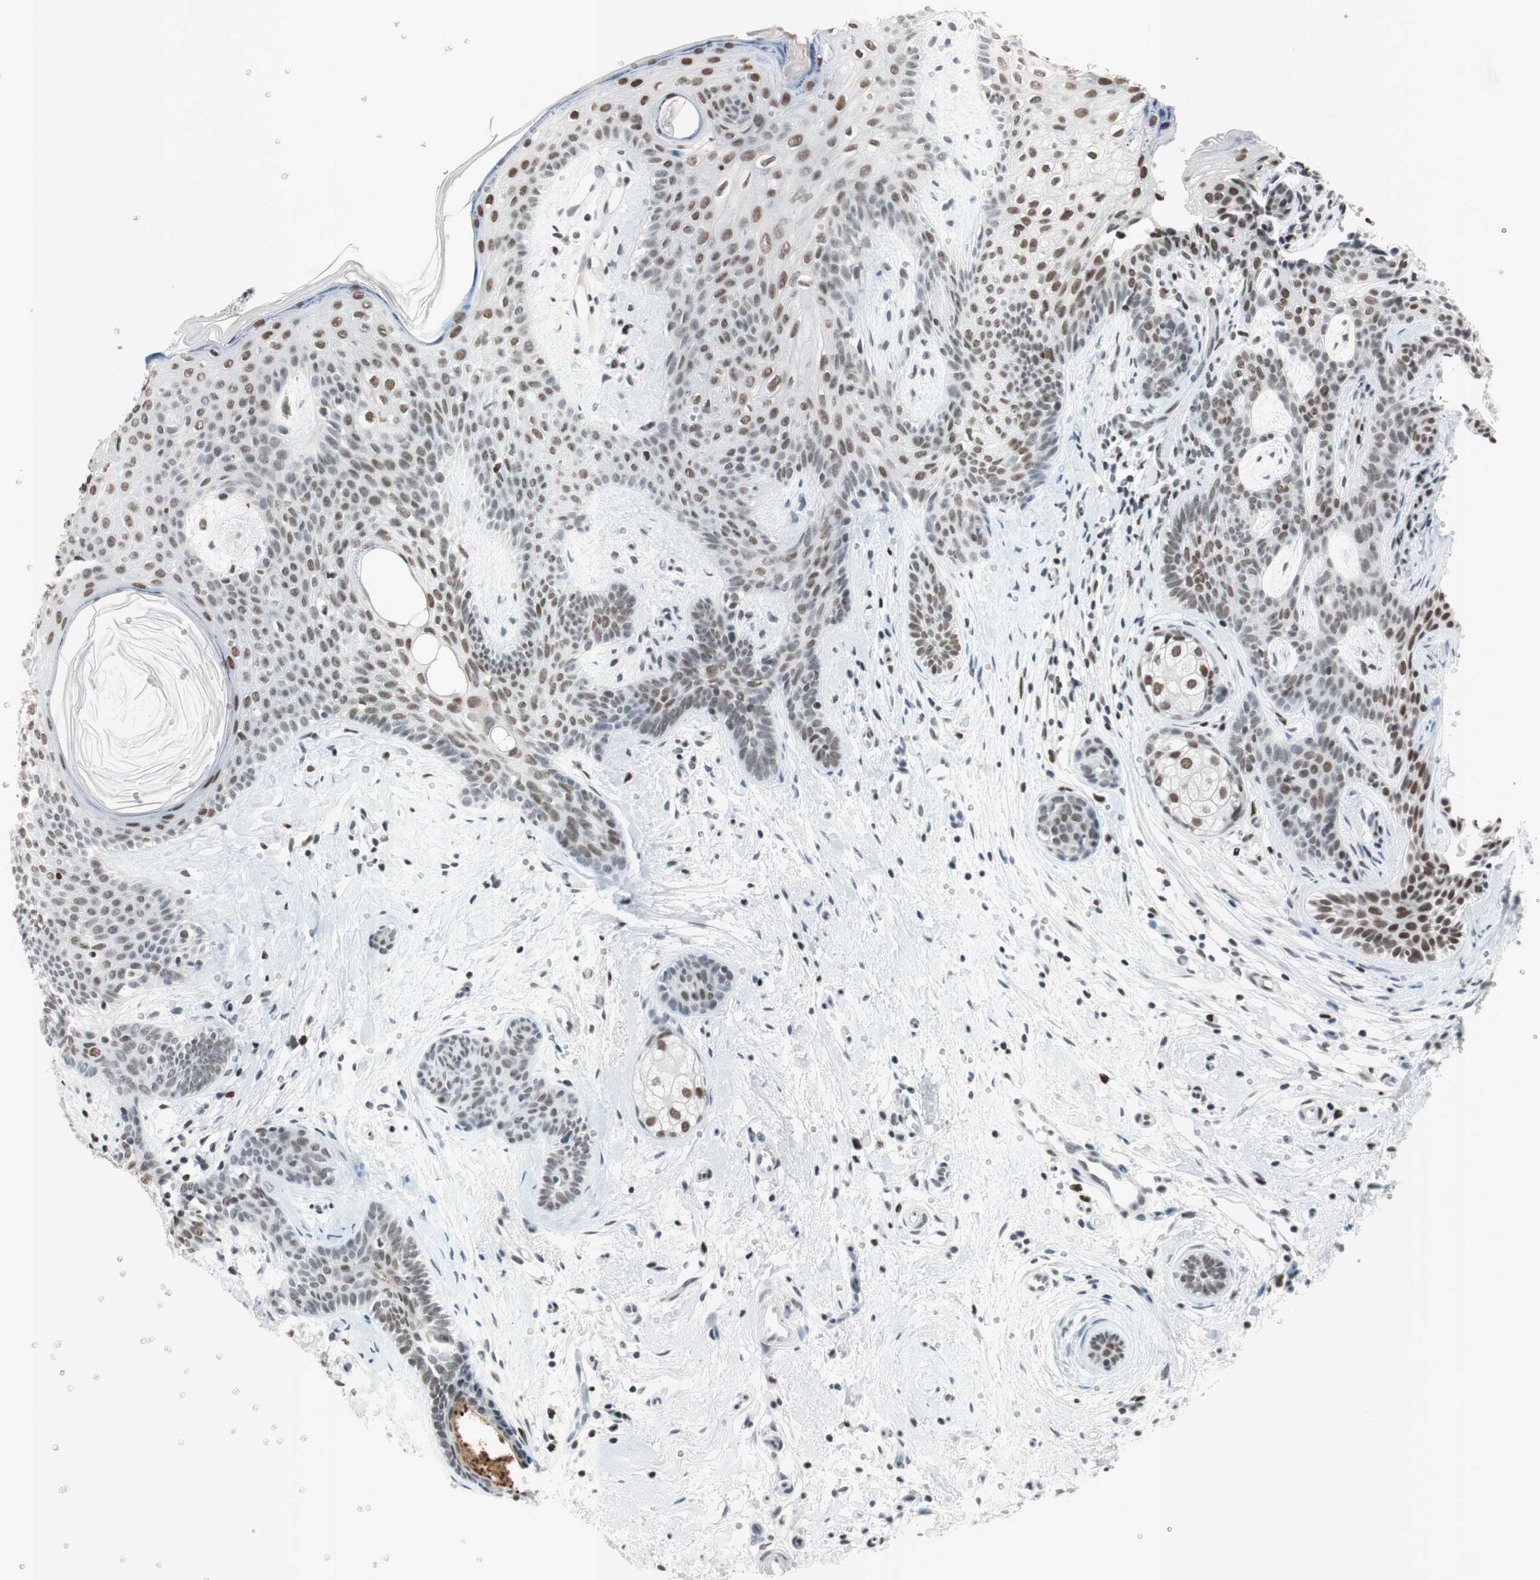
{"staining": {"intensity": "moderate", "quantity": "25%-75%", "location": "nuclear"}, "tissue": "skin cancer", "cell_type": "Tumor cells", "image_type": "cancer", "snomed": [{"axis": "morphology", "description": "Developmental malformation"}, {"axis": "morphology", "description": "Basal cell carcinoma"}, {"axis": "topography", "description": "Skin"}], "caption": "Tumor cells show medium levels of moderate nuclear expression in about 25%-75% of cells in skin cancer (basal cell carcinoma).", "gene": "ARID1A", "patient": {"sex": "female", "age": 62}}